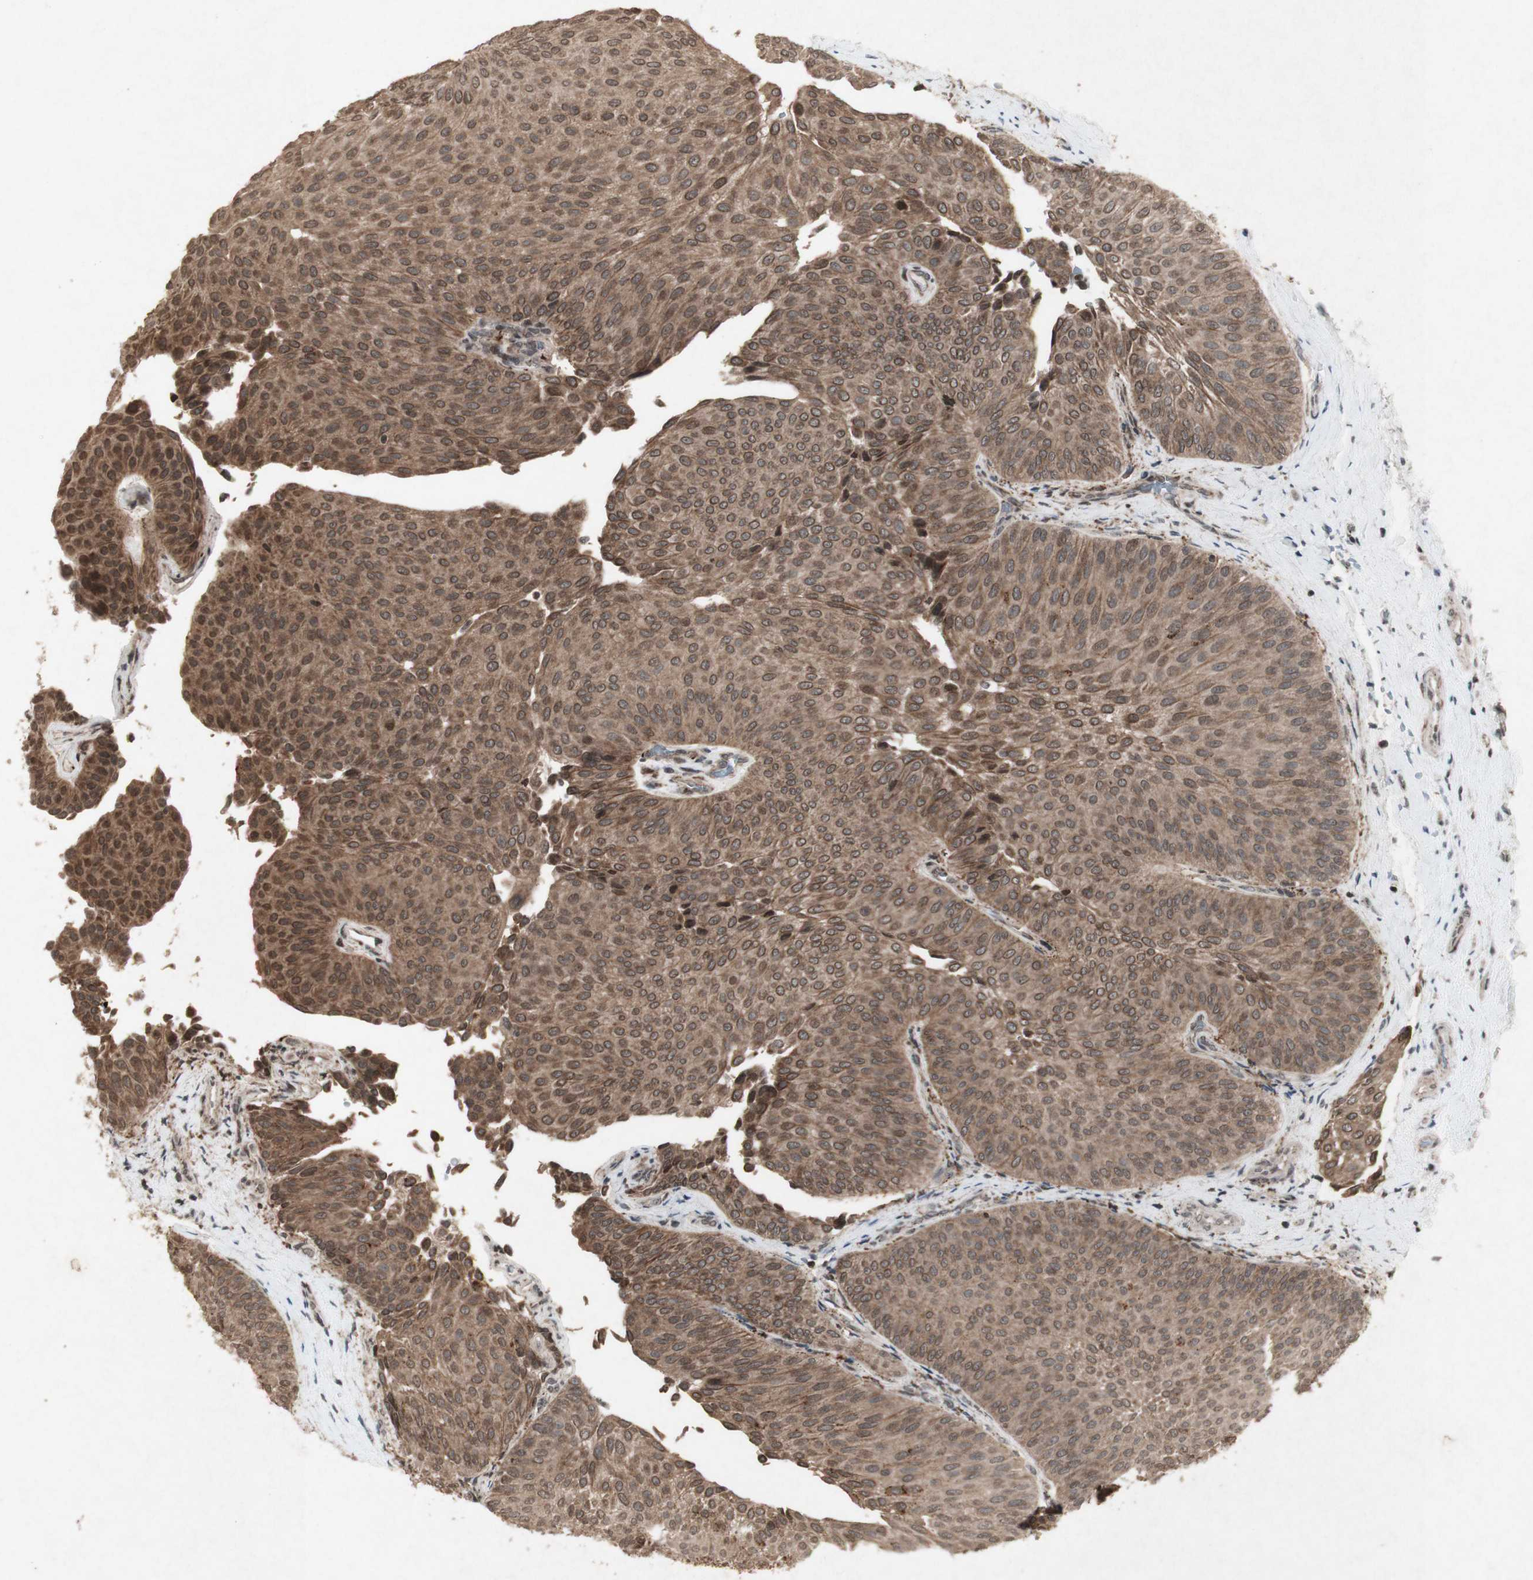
{"staining": {"intensity": "moderate", "quantity": ">75%", "location": "cytoplasmic/membranous"}, "tissue": "urothelial cancer", "cell_type": "Tumor cells", "image_type": "cancer", "snomed": [{"axis": "morphology", "description": "Urothelial carcinoma, Low grade"}, {"axis": "topography", "description": "Urinary bladder"}], "caption": "Protein staining demonstrates moderate cytoplasmic/membranous expression in approximately >75% of tumor cells in urothelial cancer.", "gene": "PLXNA1", "patient": {"sex": "female", "age": 60}}